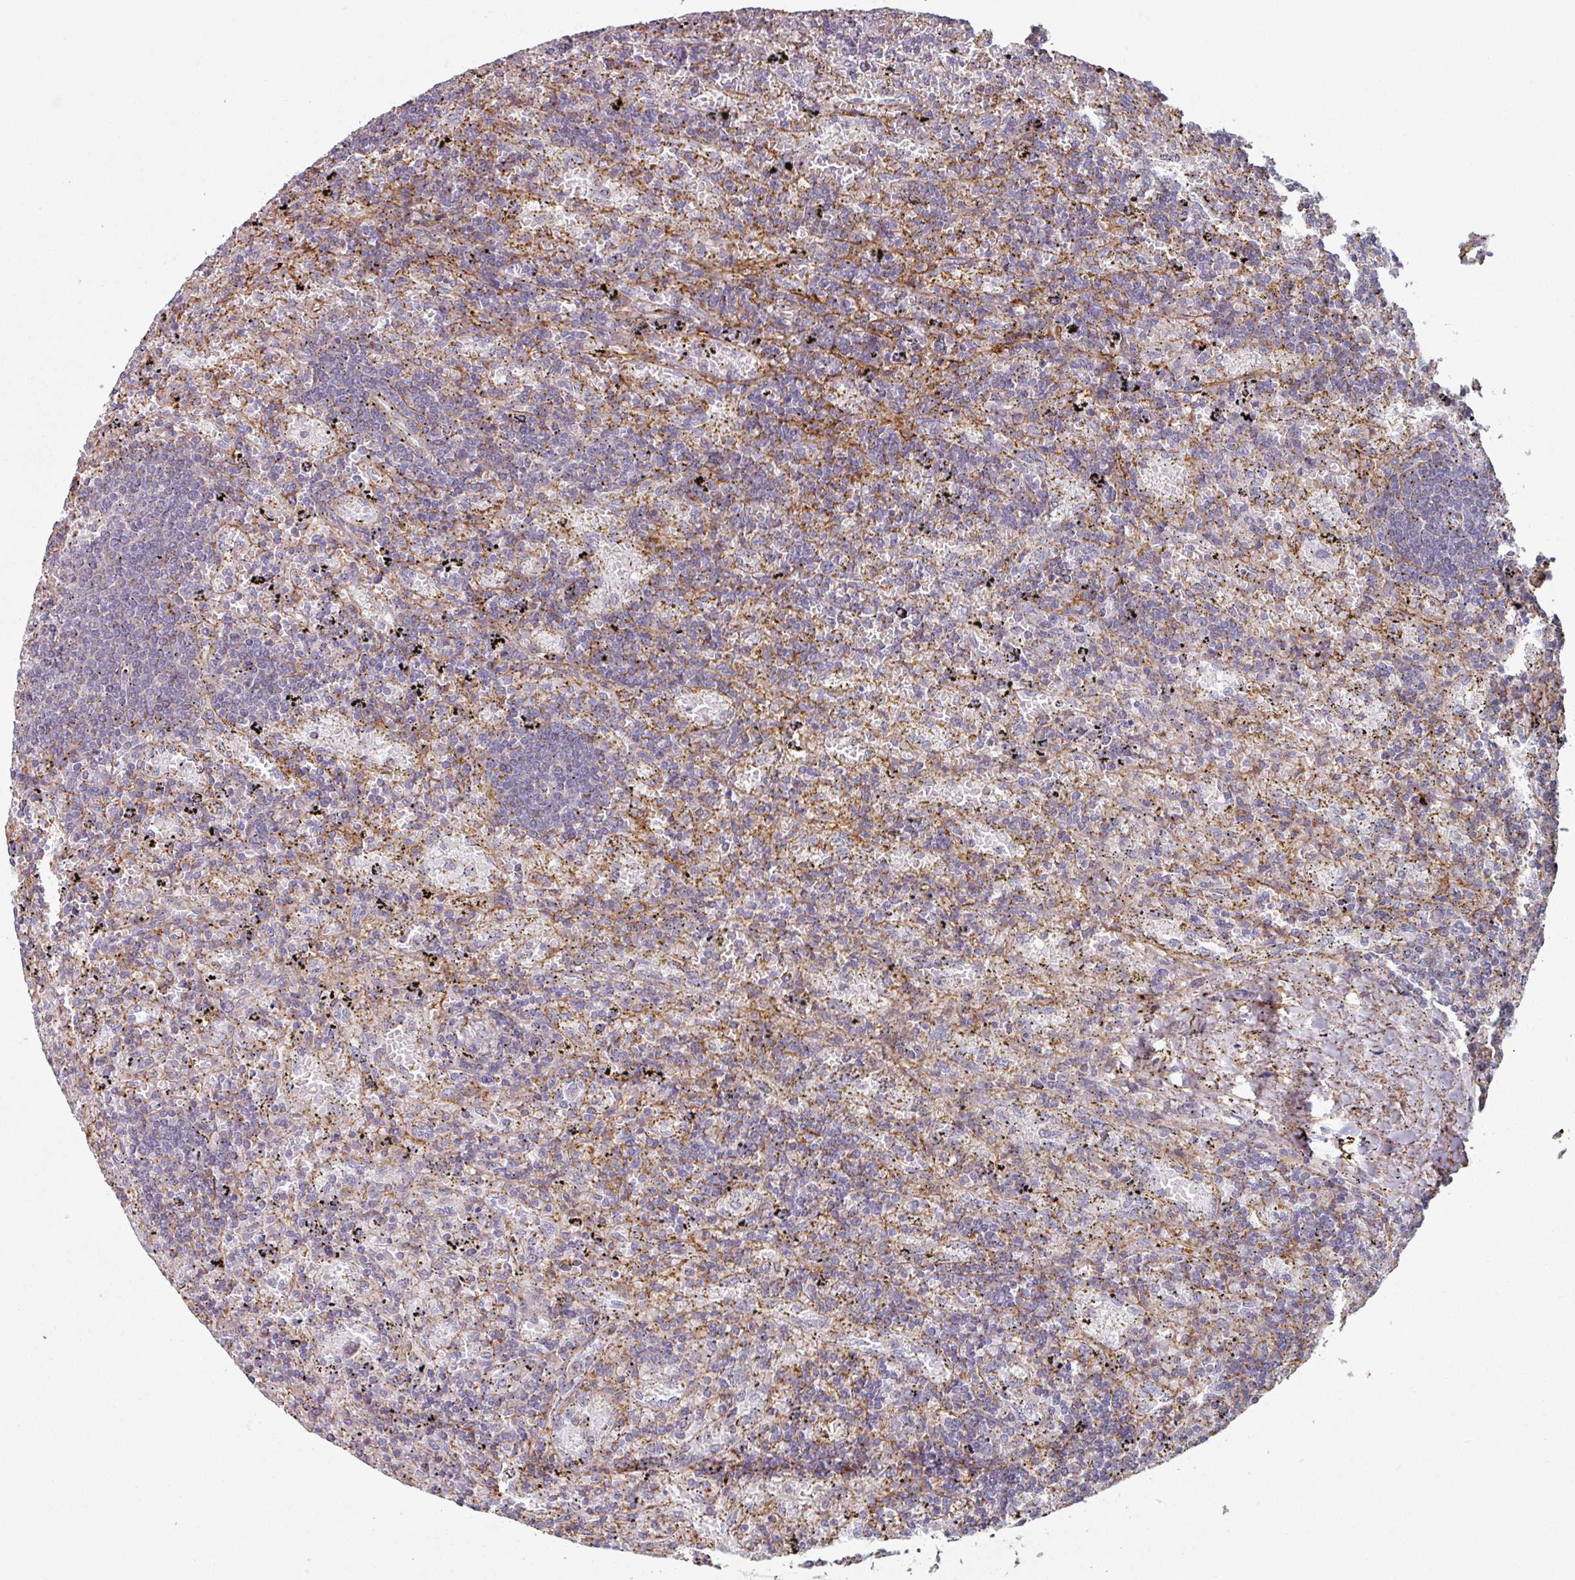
{"staining": {"intensity": "negative", "quantity": "none", "location": "none"}, "tissue": "lymphoma", "cell_type": "Tumor cells", "image_type": "cancer", "snomed": [{"axis": "morphology", "description": "Malignant lymphoma, non-Hodgkin's type, Low grade"}, {"axis": "topography", "description": "Spleen"}], "caption": "High power microscopy image of an IHC histopathology image of lymphoma, revealing no significant positivity in tumor cells.", "gene": "GSTA4", "patient": {"sex": "male", "age": 76}}